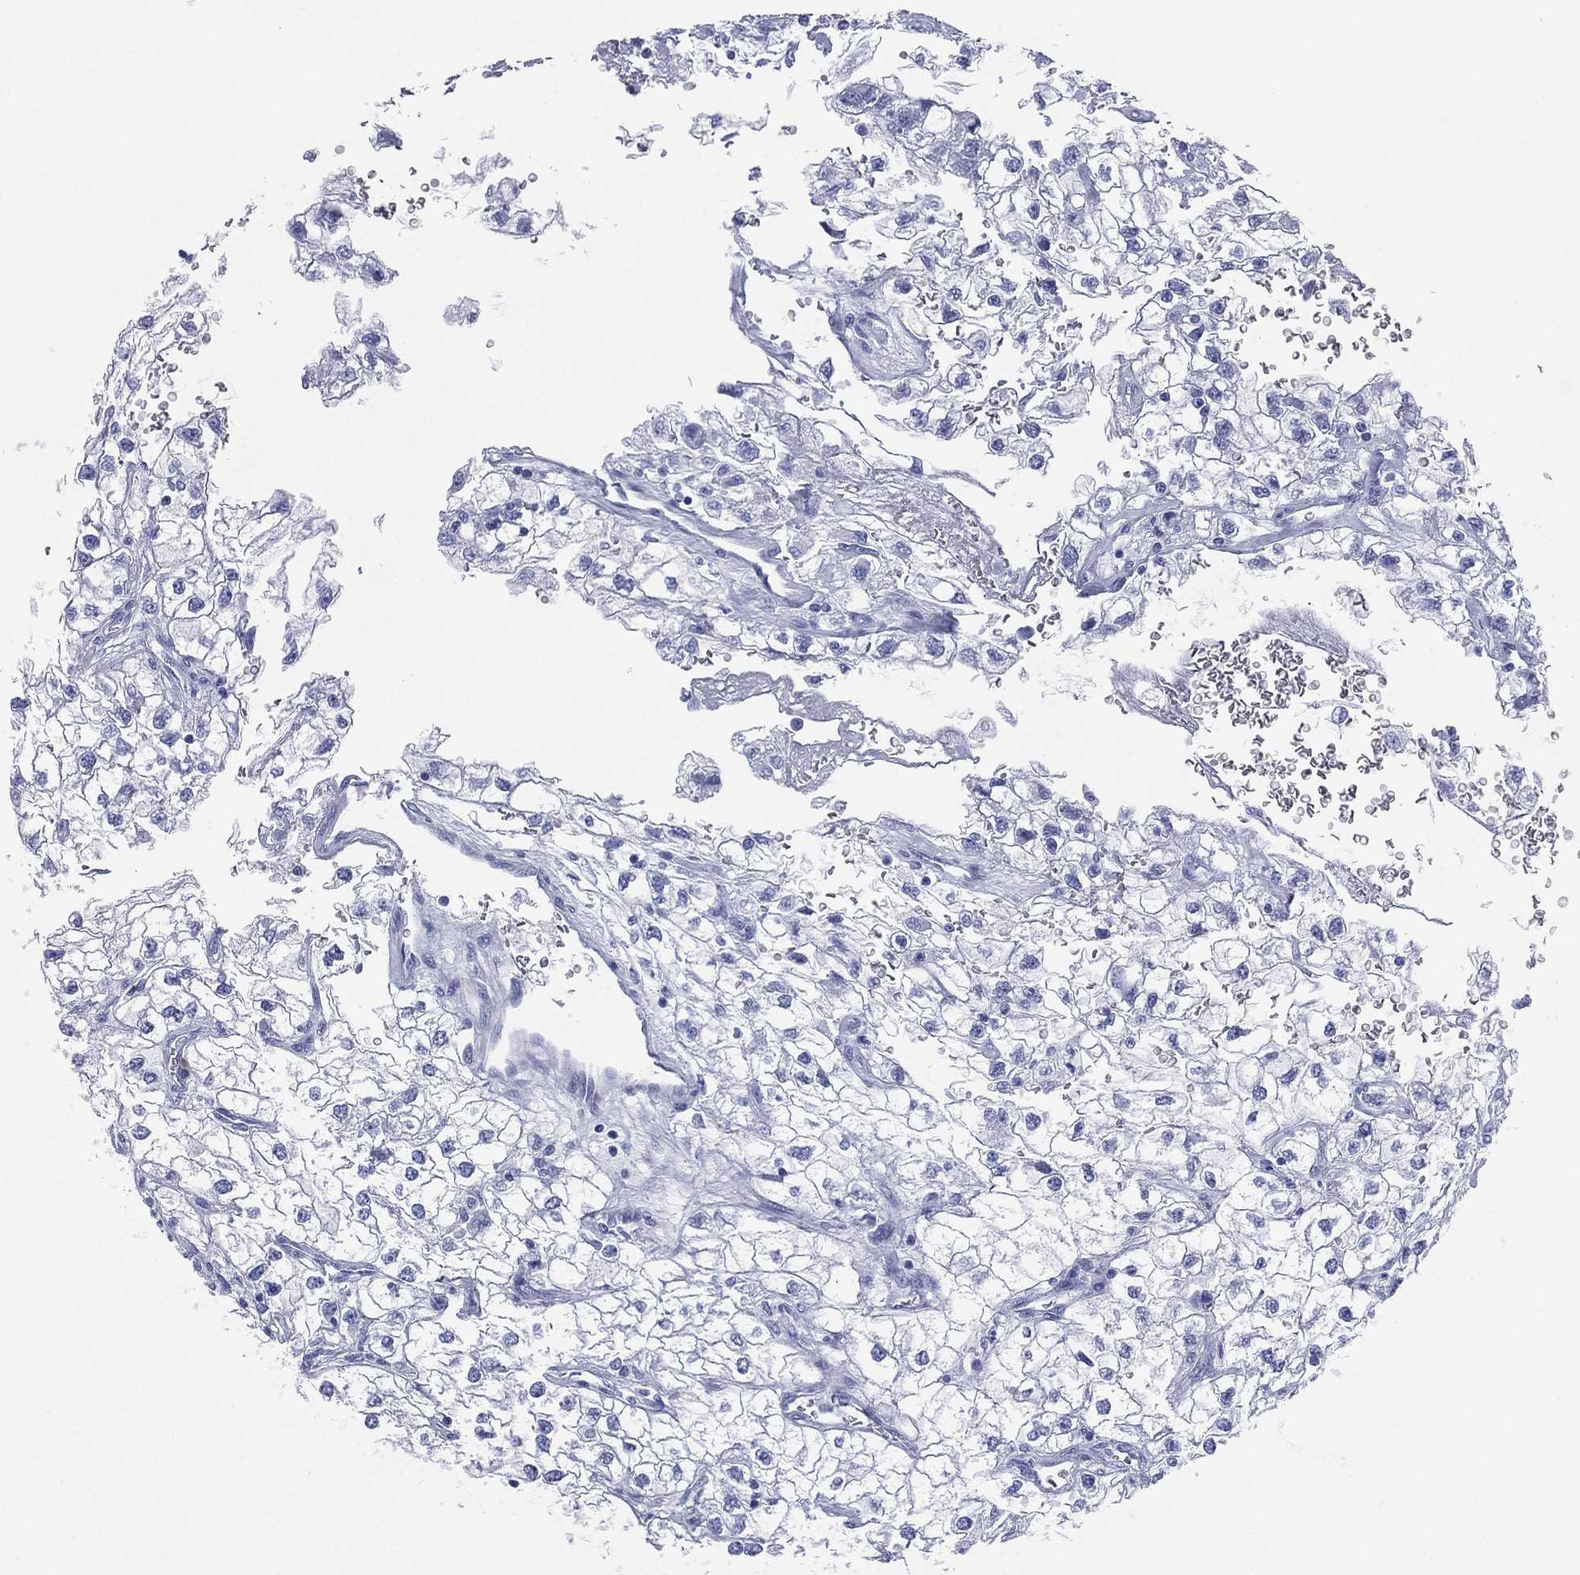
{"staining": {"intensity": "negative", "quantity": "none", "location": "none"}, "tissue": "renal cancer", "cell_type": "Tumor cells", "image_type": "cancer", "snomed": [{"axis": "morphology", "description": "Adenocarcinoma, NOS"}, {"axis": "topography", "description": "Kidney"}], "caption": "Renal cancer (adenocarcinoma) was stained to show a protein in brown. There is no significant positivity in tumor cells. (Immunohistochemistry (ihc), brightfield microscopy, high magnification).", "gene": "CD79A", "patient": {"sex": "male", "age": 59}}